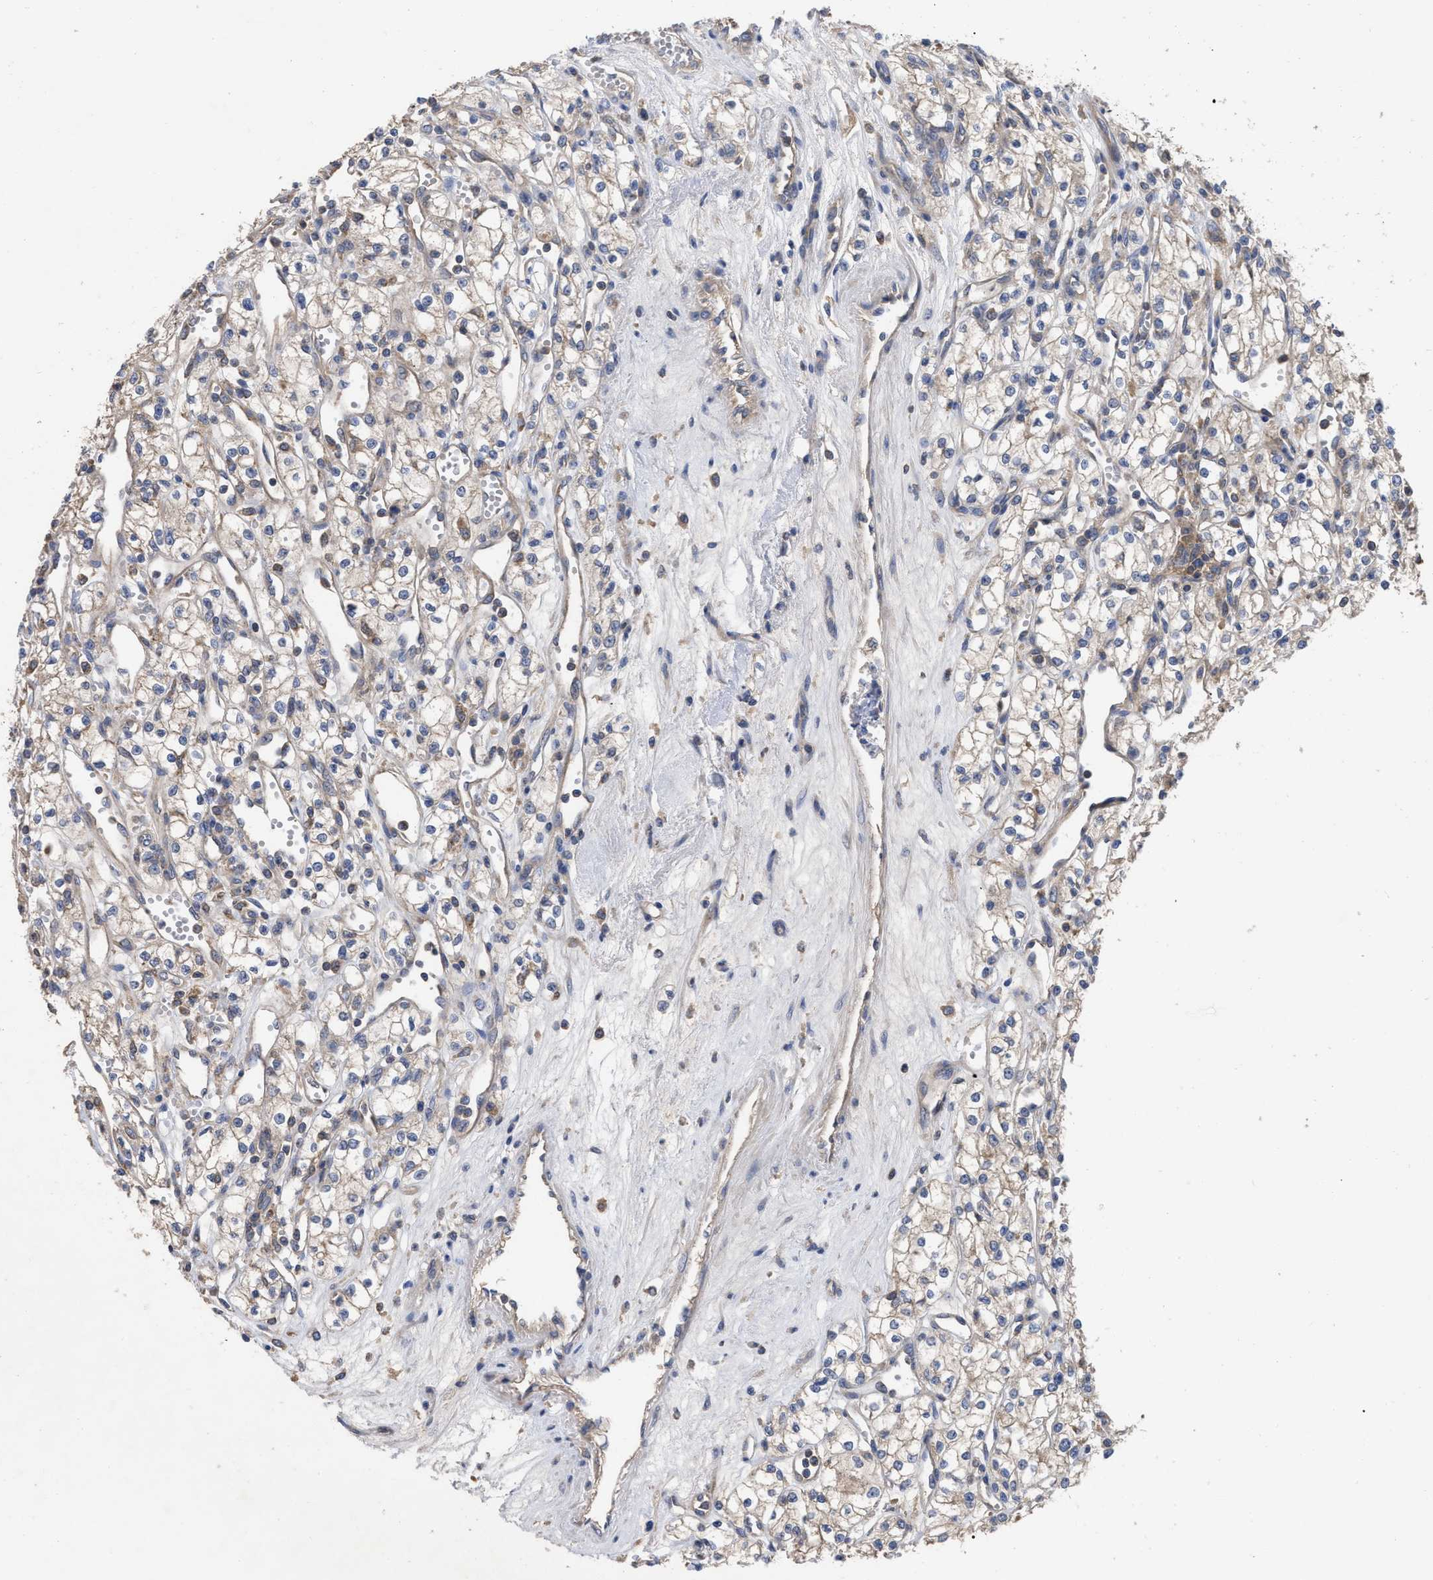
{"staining": {"intensity": "weak", "quantity": "25%-75%", "location": "cytoplasmic/membranous"}, "tissue": "renal cancer", "cell_type": "Tumor cells", "image_type": "cancer", "snomed": [{"axis": "morphology", "description": "Adenocarcinoma, NOS"}, {"axis": "topography", "description": "Kidney"}], "caption": "Renal adenocarcinoma stained with DAB (3,3'-diaminobenzidine) IHC displays low levels of weak cytoplasmic/membranous expression in approximately 25%-75% of tumor cells.", "gene": "RAP1GDS1", "patient": {"sex": "male", "age": 59}}